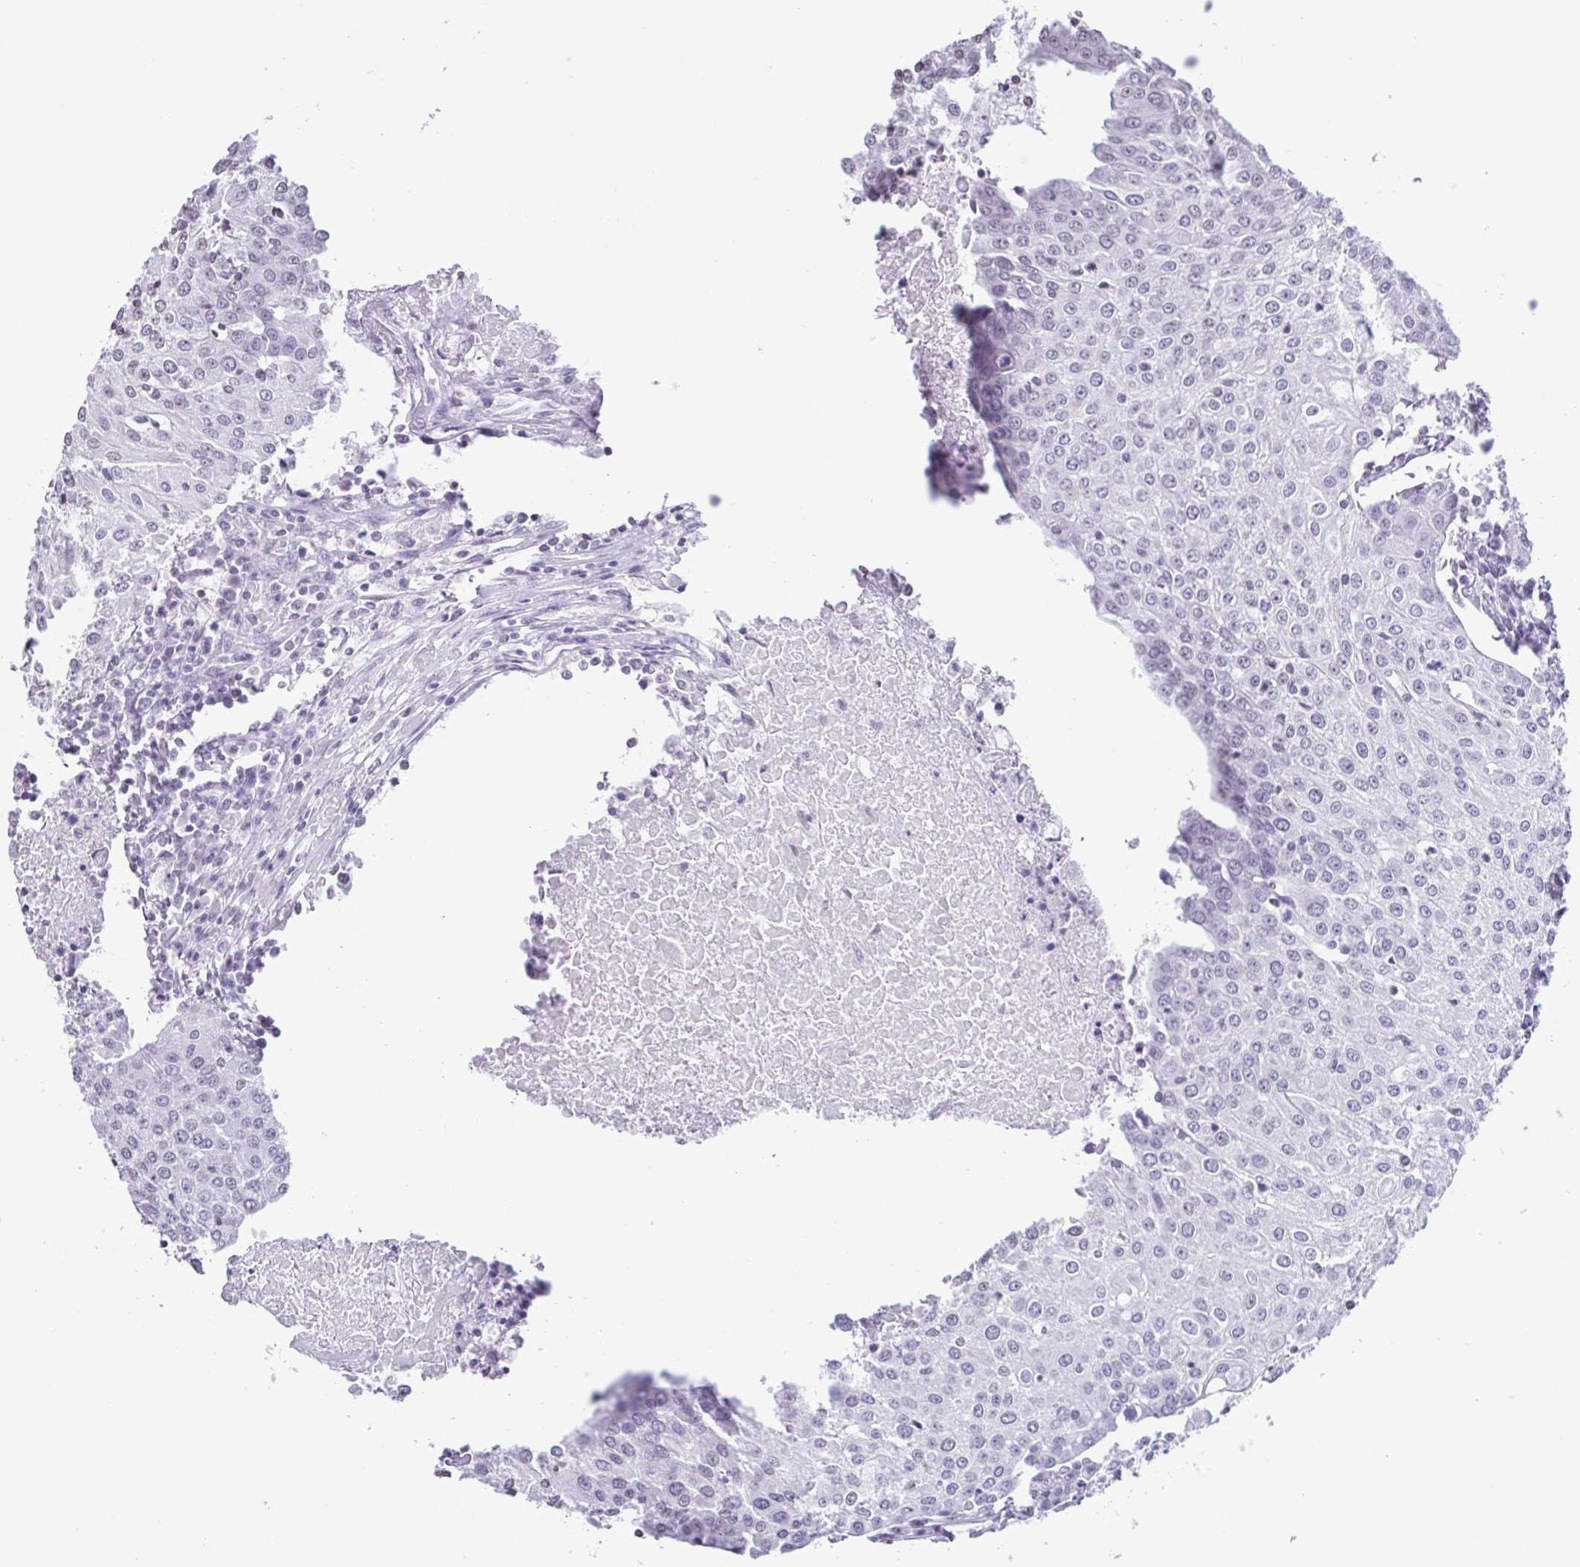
{"staining": {"intensity": "negative", "quantity": "none", "location": "none"}, "tissue": "urothelial cancer", "cell_type": "Tumor cells", "image_type": "cancer", "snomed": [{"axis": "morphology", "description": "Urothelial carcinoma, High grade"}, {"axis": "topography", "description": "Urinary bladder"}], "caption": "Human urothelial carcinoma (high-grade) stained for a protein using IHC shows no positivity in tumor cells.", "gene": "VCY1B", "patient": {"sex": "female", "age": 85}}